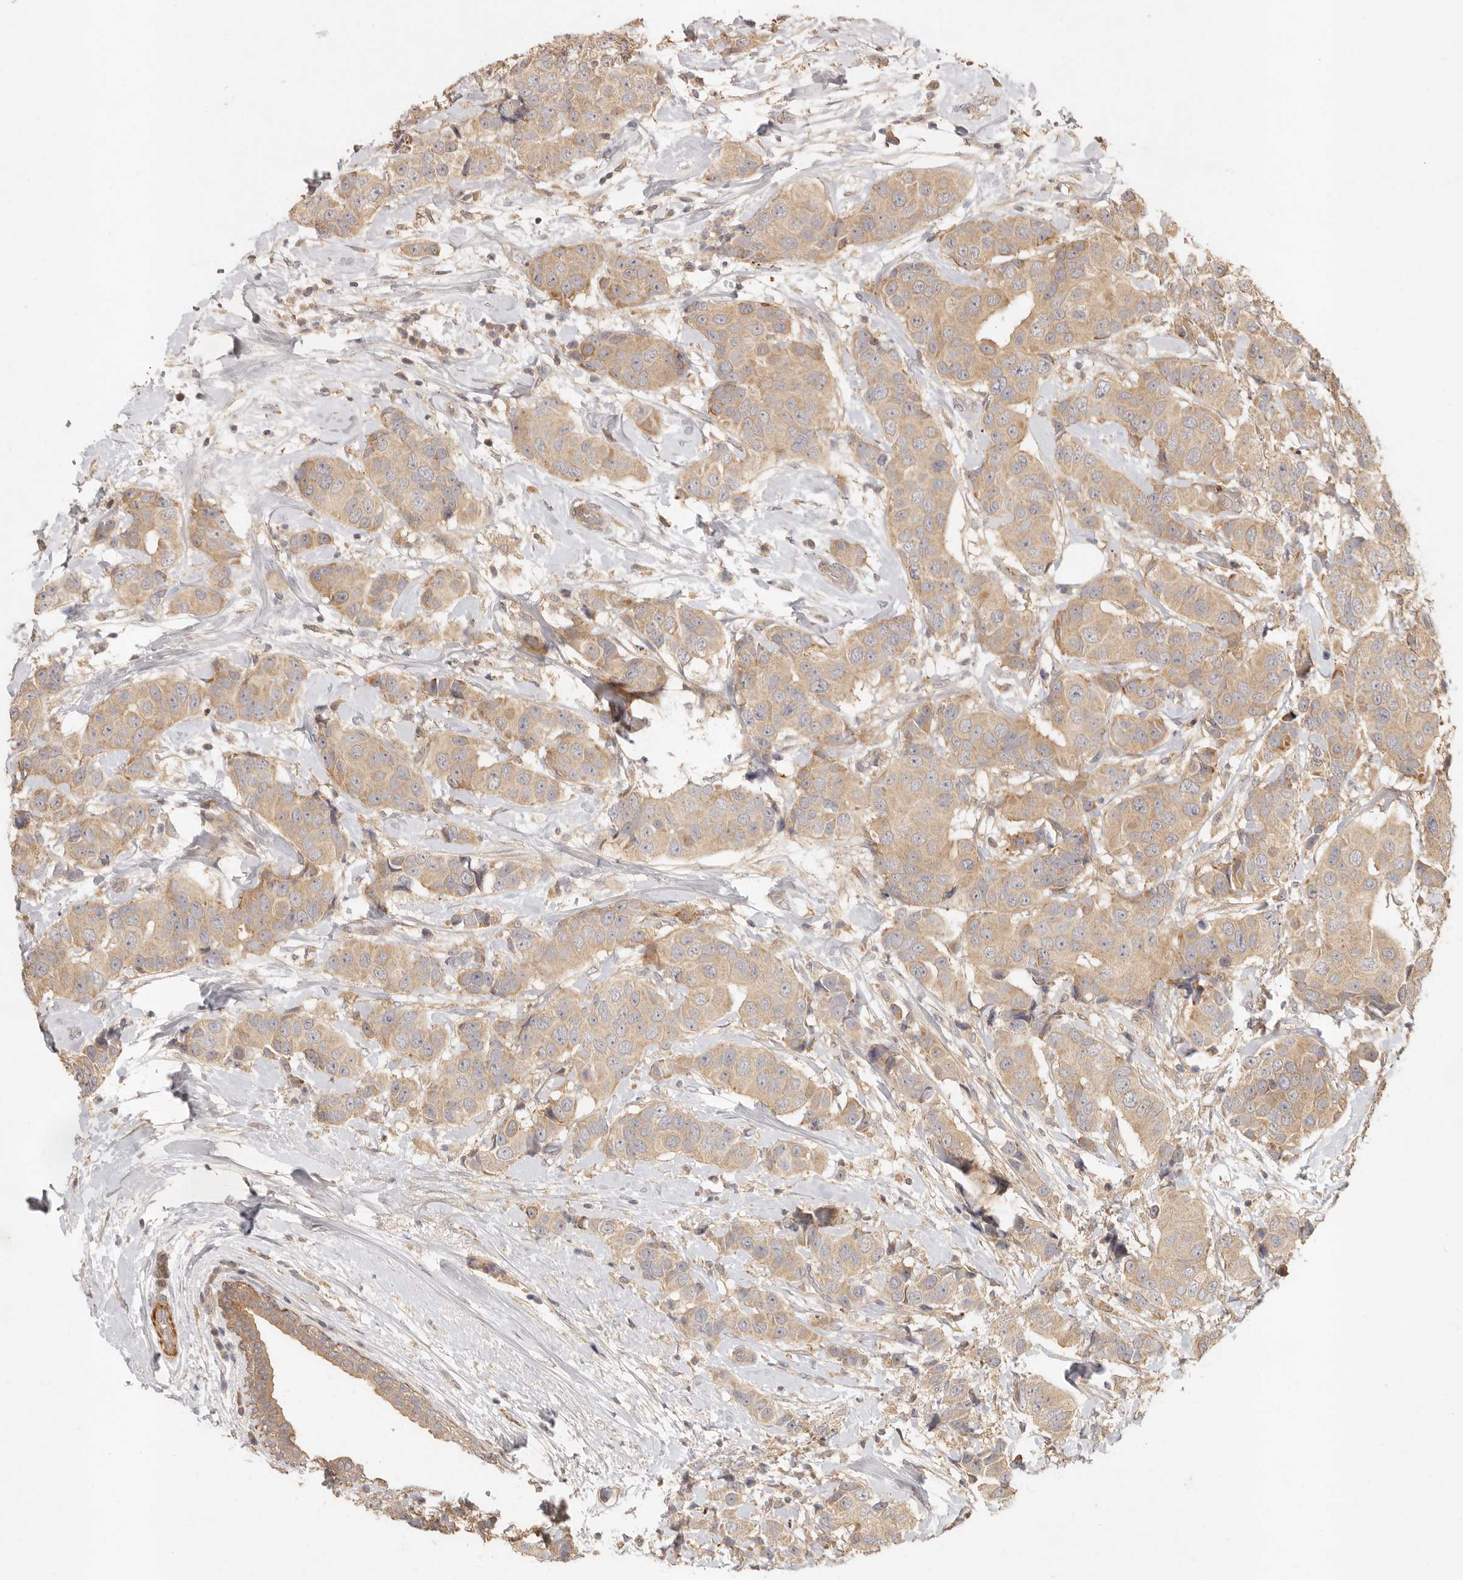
{"staining": {"intensity": "moderate", "quantity": ">75%", "location": "cytoplasmic/membranous"}, "tissue": "breast cancer", "cell_type": "Tumor cells", "image_type": "cancer", "snomed": [{"axis": "morphology", "description": "Normal tissue, NOS"}, {"axis": "morphology", "description": "Duct carcinoma"}, {"axis": "topography", "description": "Breast"}], "caption": "High-power microscopy captured an IHC micrograph of breast cancer, revealing moderate cytoplasmic/membranous expression in approximately >75% of tumor cells. (brown staining indicates protein expression, while blue staining denotes nuclei).", "gene": "VIPR1", "patient": {"sex": "female", "age": 39}}